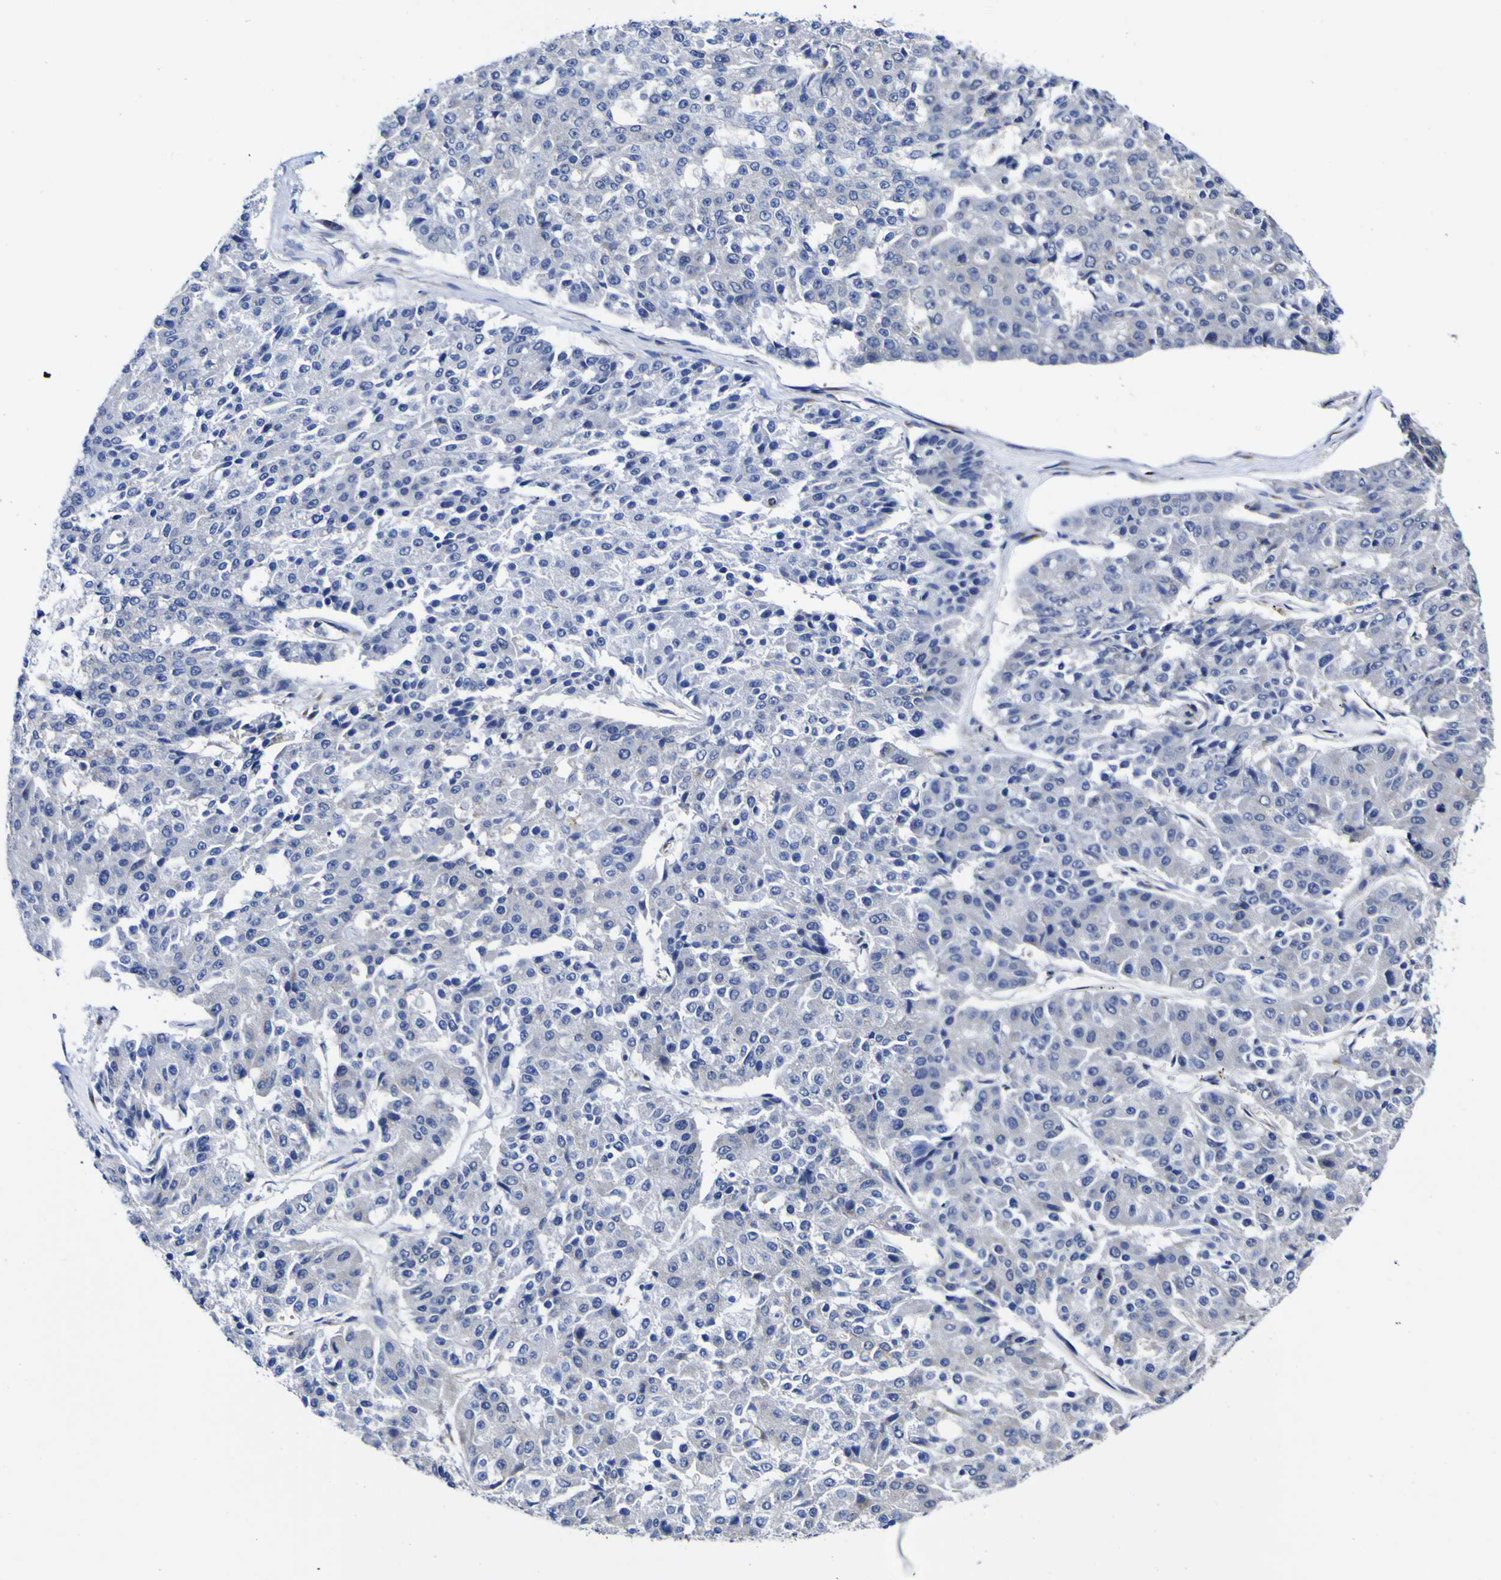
{"staining": {"intensity": "negative", "quantity": "none", "location": "none"}, "tissue": "pancreatic cancer", "cell_type": "Tumor cells", "image_type": "cancer", "snomed": [{"axis": "morphology", "description": "Adenocarcinoma, NOS"}, {"axis": "topography", "description": "Pancreas"}], "caption": "This histopathology image is of pancreatic cancer stained with IHC to label a protein in brown with the nuclei are counter-stained blue. There is no staining in tumor cells. (DAB (3,3'-diaminobenzidine) immunohistochemistry (IHC) with hematoxylin counter stain).", "gene": "GOLM1", "patient": {"sex": "male", "age": 50}}